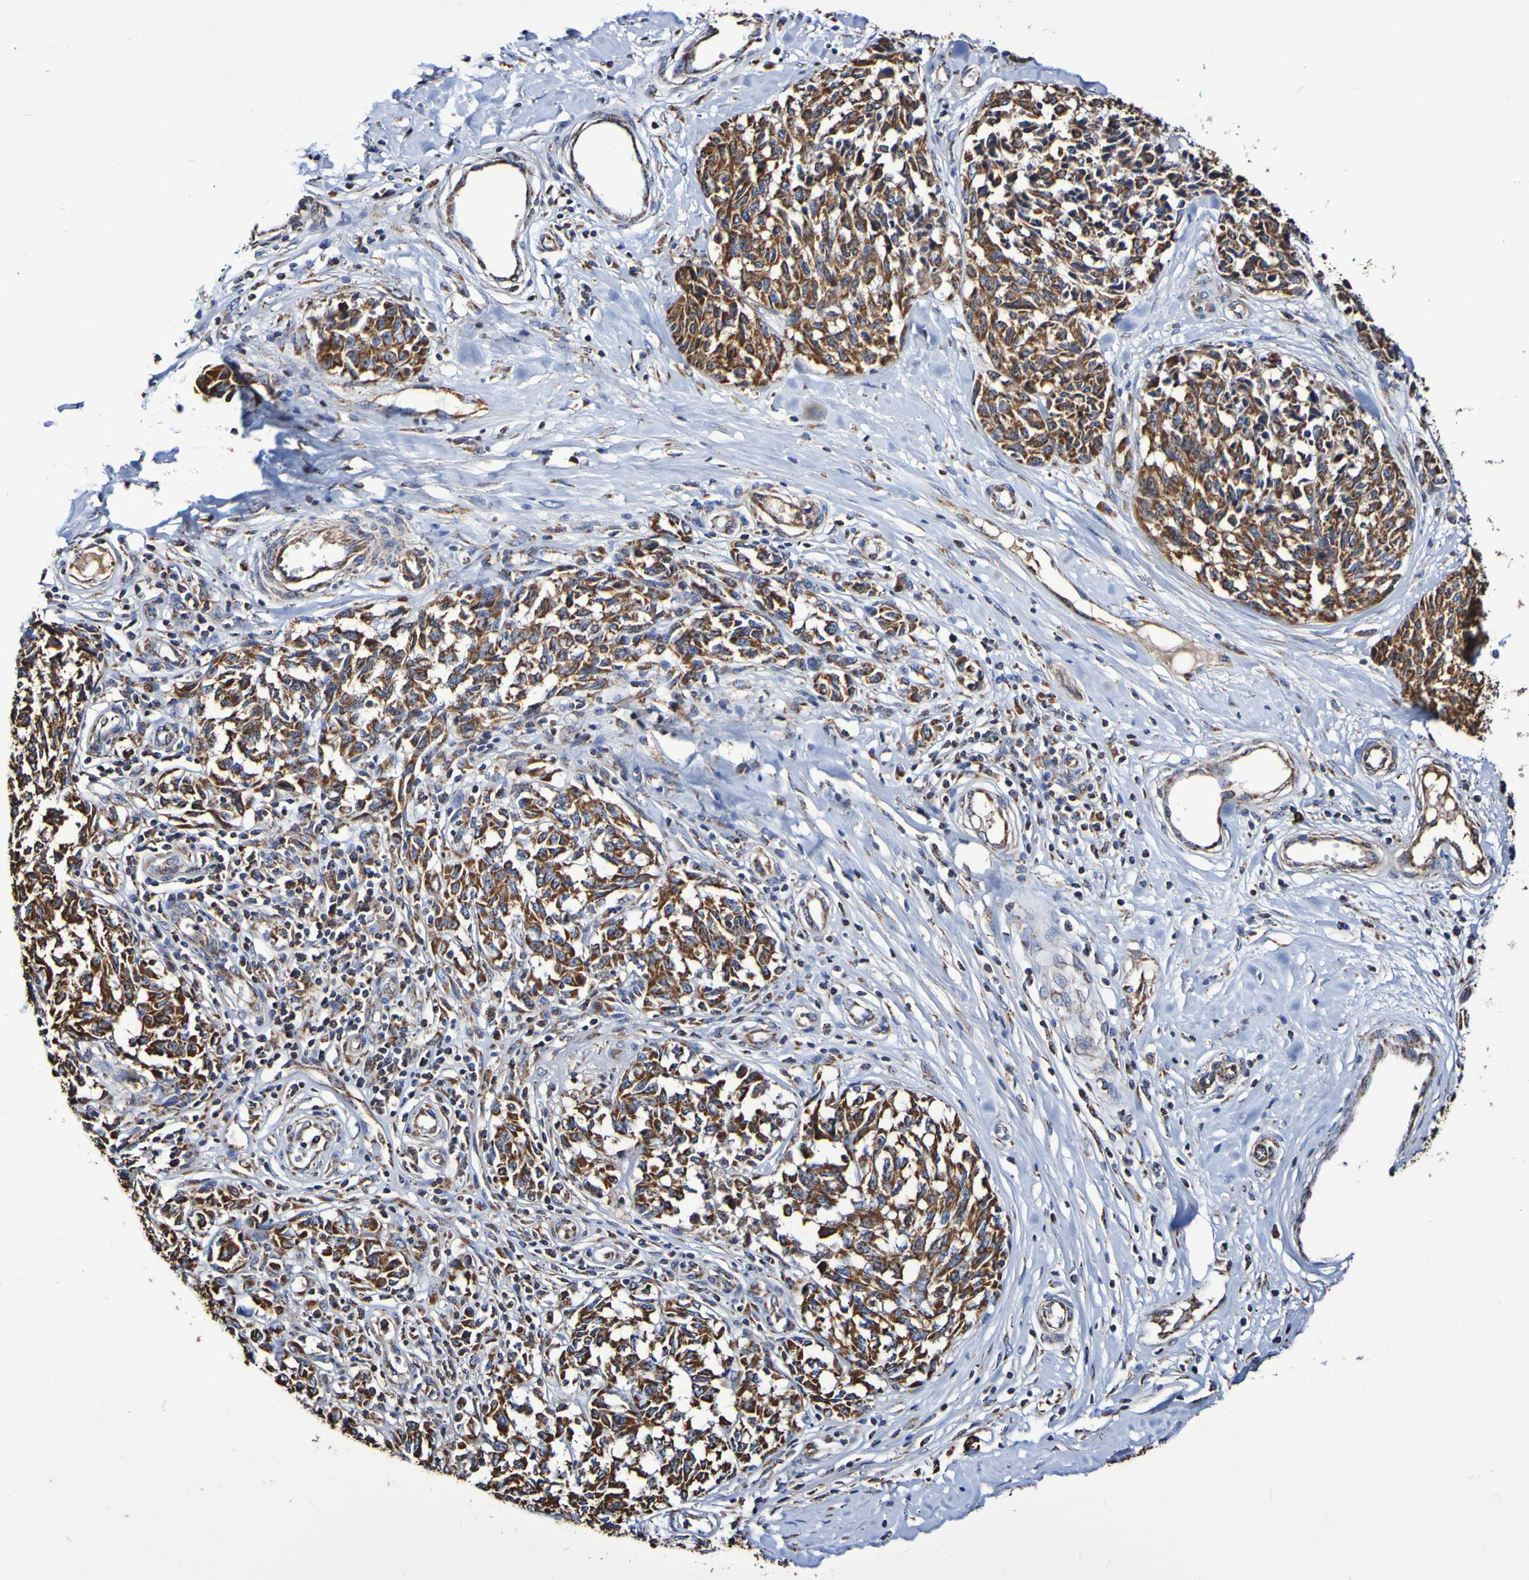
{"staining": {"intensity": "strong", "quantity": ">75%", "location": "cytoplasmic/membranous"}, "tissue": "melanoma", "cell_type": "Tumor cells", "image_type": "cancer", "snomed": [{"axis": "morphology", "description": "Malignant melanoma, NOS"}, {"axis": "topography", "description": "Skin"}], "caption": "This is an image of IHC staining of malignant melanoma, which shows strong expression in the cytoplasmic/membranous of tumor cells.", "gene": "IL18R1", "patient": {"sex": "female", "age": 64}}